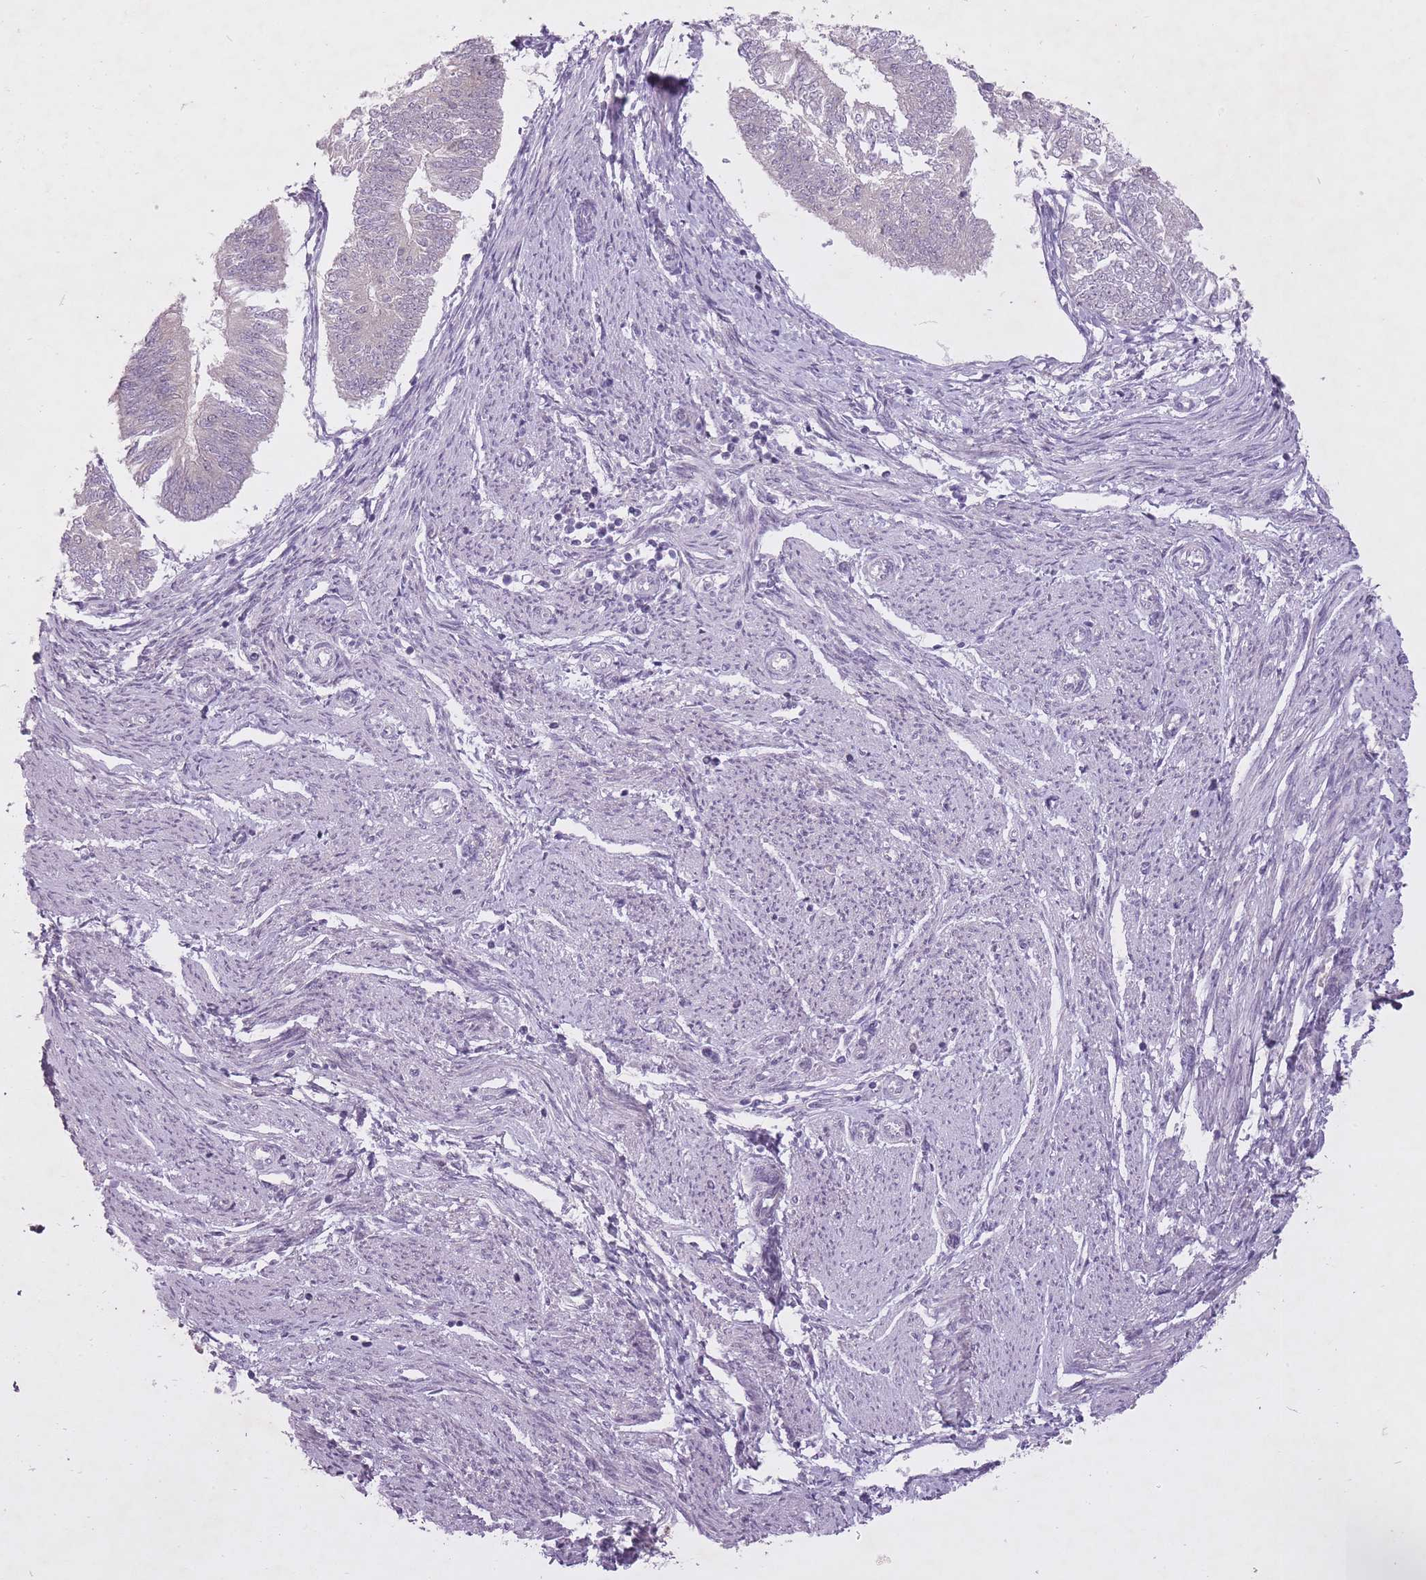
{"staining": {"intensity": "negative", "quantity": "none", "location": "none"}, "tissue": "endometrial cancer", "cell_type": "Tumor cells", "image_type": "cancer", "snomed": [{"axis": "morphology", "description": "Adenocarcinoma, NOS"}, {"axis": "topography", "description": "Endometrium"}], "caption": "Protein analysis of adenocarcinoma (endometrial) exhibits no significant staining in tumor cells. (DAB (3,3'-diaminobenzidine) immunohistochemistry, high magnification).", "gene": "FAM43B", "patient": {"sex": "female", "age": 58}}